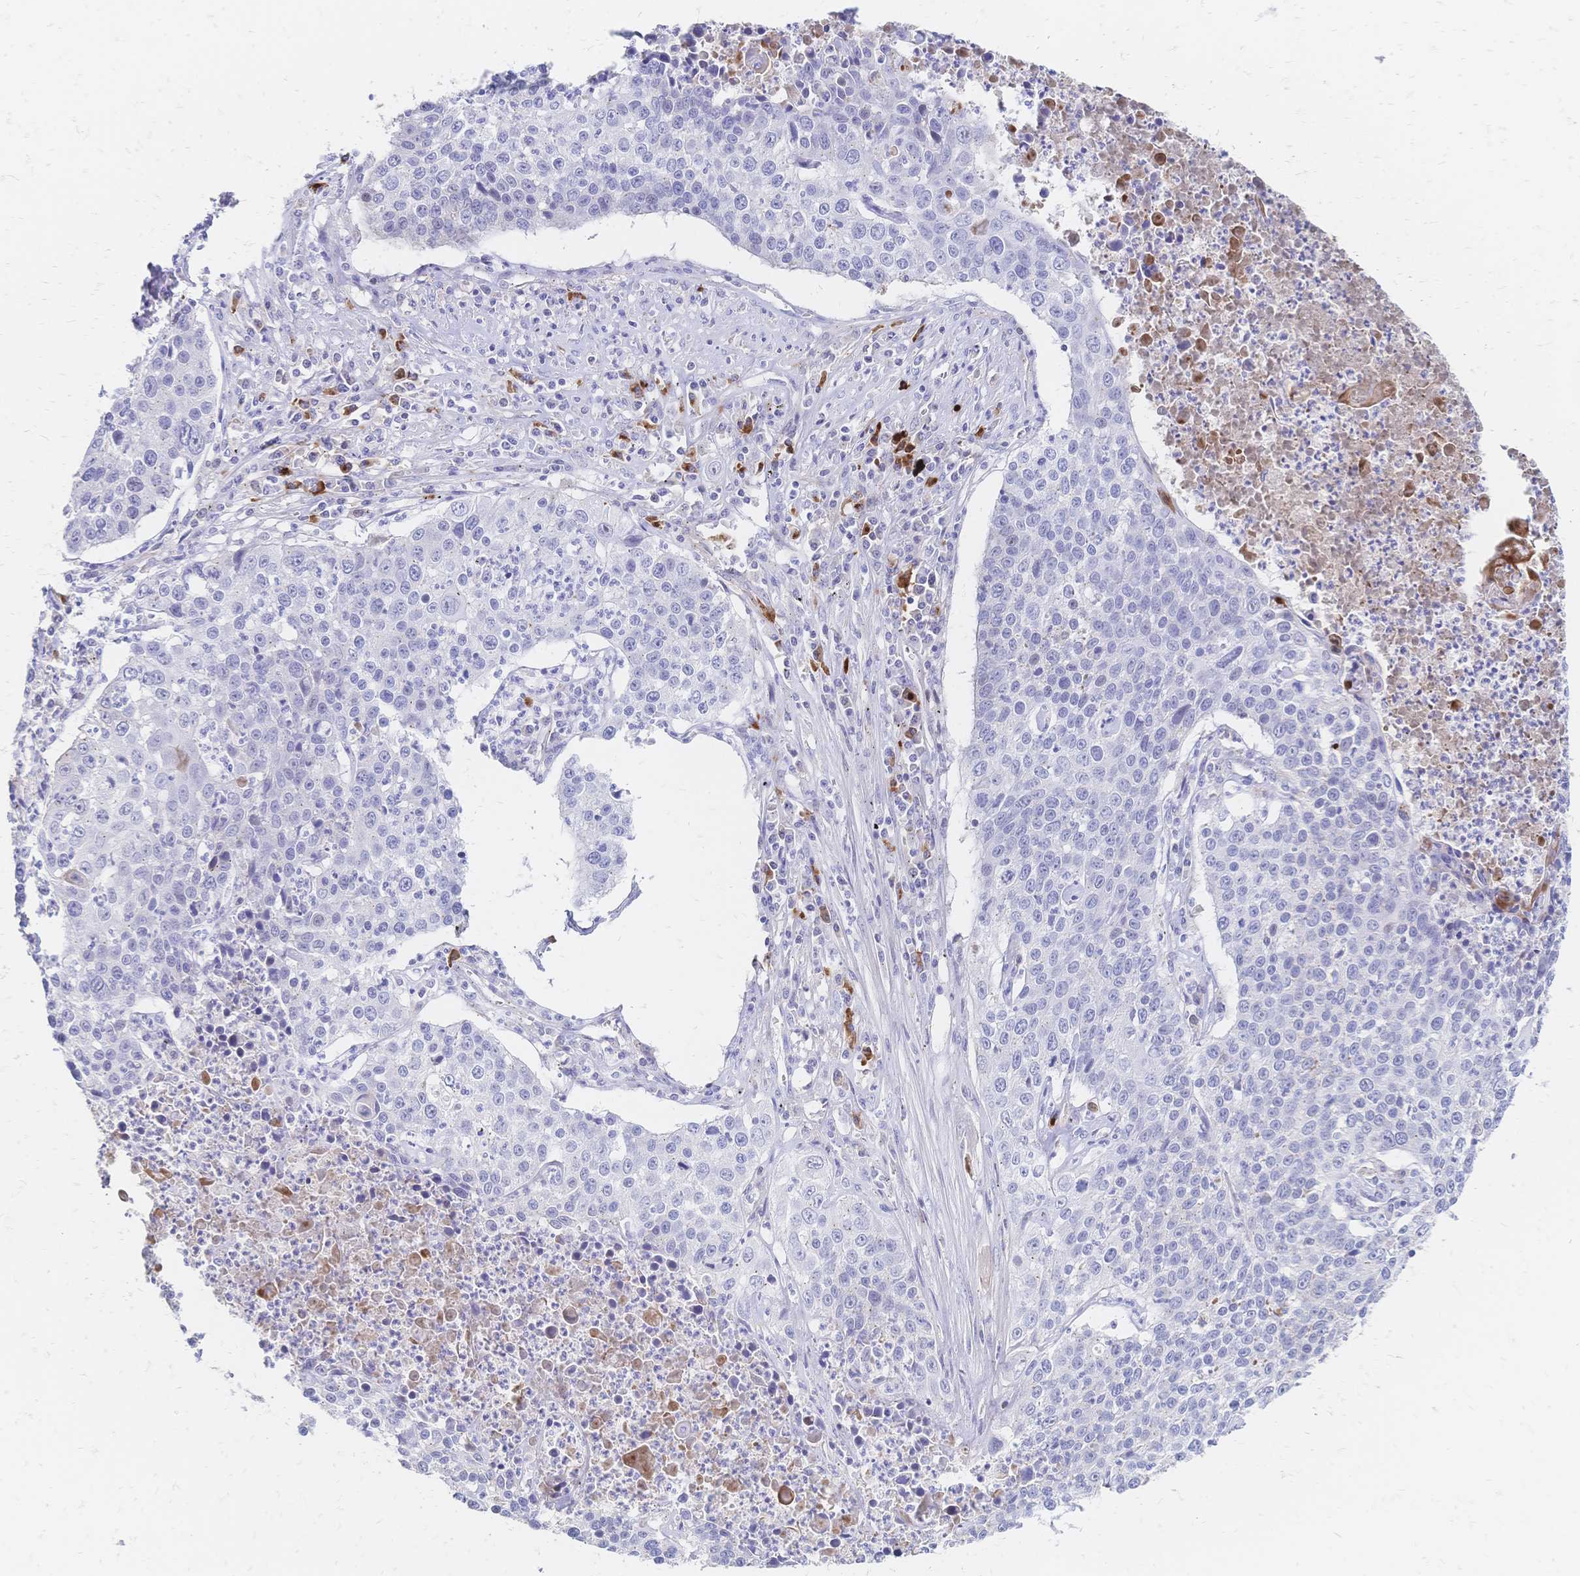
{"staining": {"intensity": "negative", "quantity": "none", "location": "none"}, "tissue": "lung cancer", "cell_type": "Tumor cells", "image_type": "cancer", "snomed": [{"axis": "morphology", "description": "Squamous cell carcinoma, NOS"}, {"axis": "morphology", "description": "Squamous cell carcinoma, metastatic, NOS"}, {"axis": "topography", "description": "Lung"}, {"axis": "topography", "description": "Pleura, NOS"}], "caption": "Tumor cells show no significant positivity in squamous cell carcinoma (lung).", "gene": "PSORS1C2", "patient": {"sex": "male", "age": 72}}